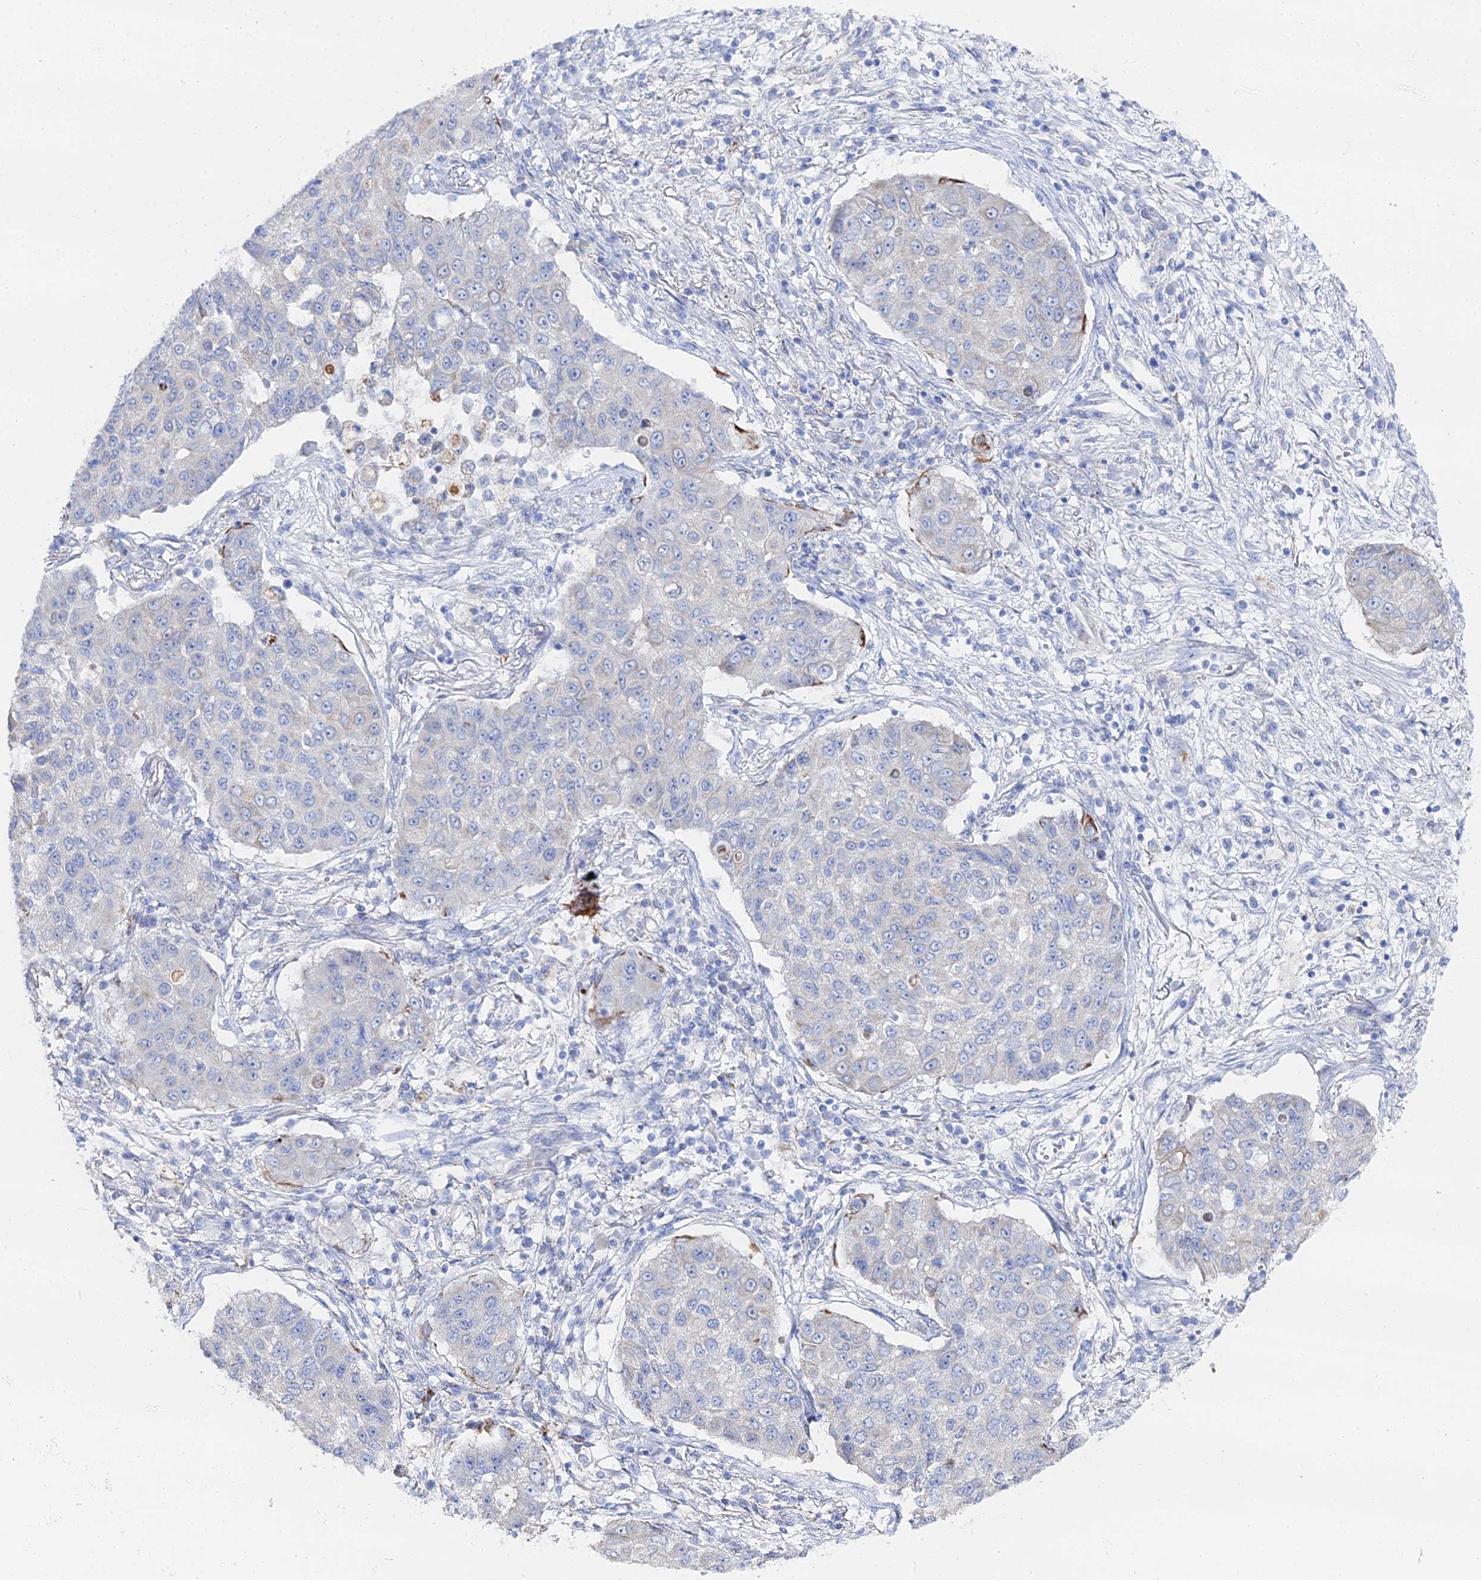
{"staining": {"intensity": "negative", "quantity": "none", "location": "none"}, "tissue": "lung cancer", "cell_type": "Tumor cells", "image_type": "cancer", "snomed": [{"axis": "morphology", "description": "Squamous cell carcinoma, NOS"}, {"axis": "topography", "description": "Lung"}], "caption": "There is no significant expression in tumor cells of squamous cell carcinoma (lung). Brightfield microscopy of immunohistochemistry (IHC) stained with DAB (3,3'-diaminobenzidine) (brown) and hematoxylin (blue), captured at high magnification.", "gene": "DHX34", "patient": {"sex": "male", "age": 74}}